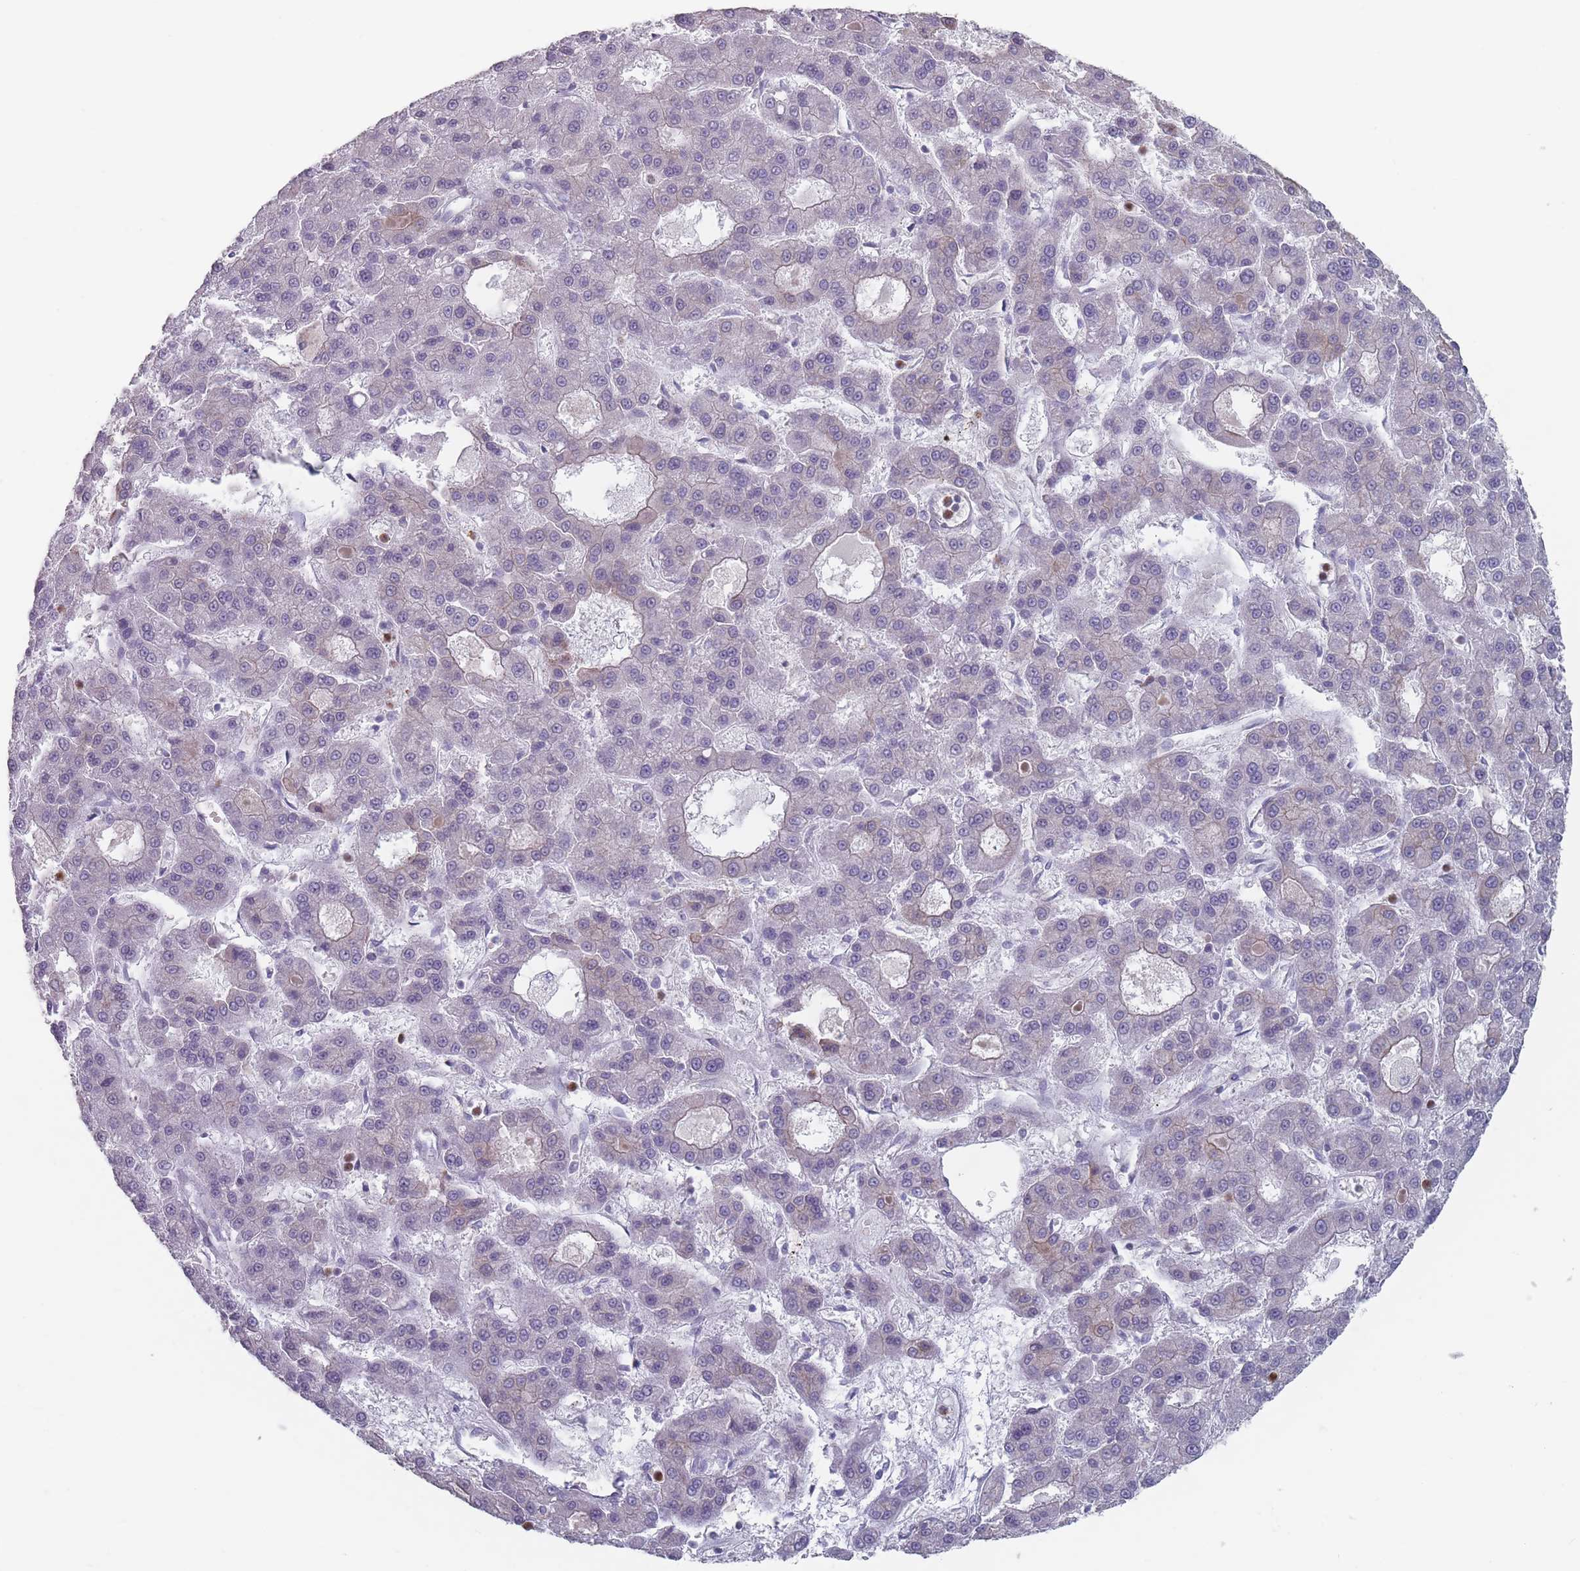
{"staining": {"intensity": "negative", "quantity": "none", "location": "none"}, "tissue": "liver cancer", "cell_type": "Tumor cells", "image_type": "cancer", "snomed": [{"axis": "morphology", "description": "Carcinoma, Hepatocellular, NOS"}, {"axis": "topography", "description": "Liver"}], "caption": "Tumor cells are negative for brown protein staining in liver cancer (hepatocellular carcinoma).", "gene": "HSBP1L1", "patient": {"sex": "male", "age": 70}}